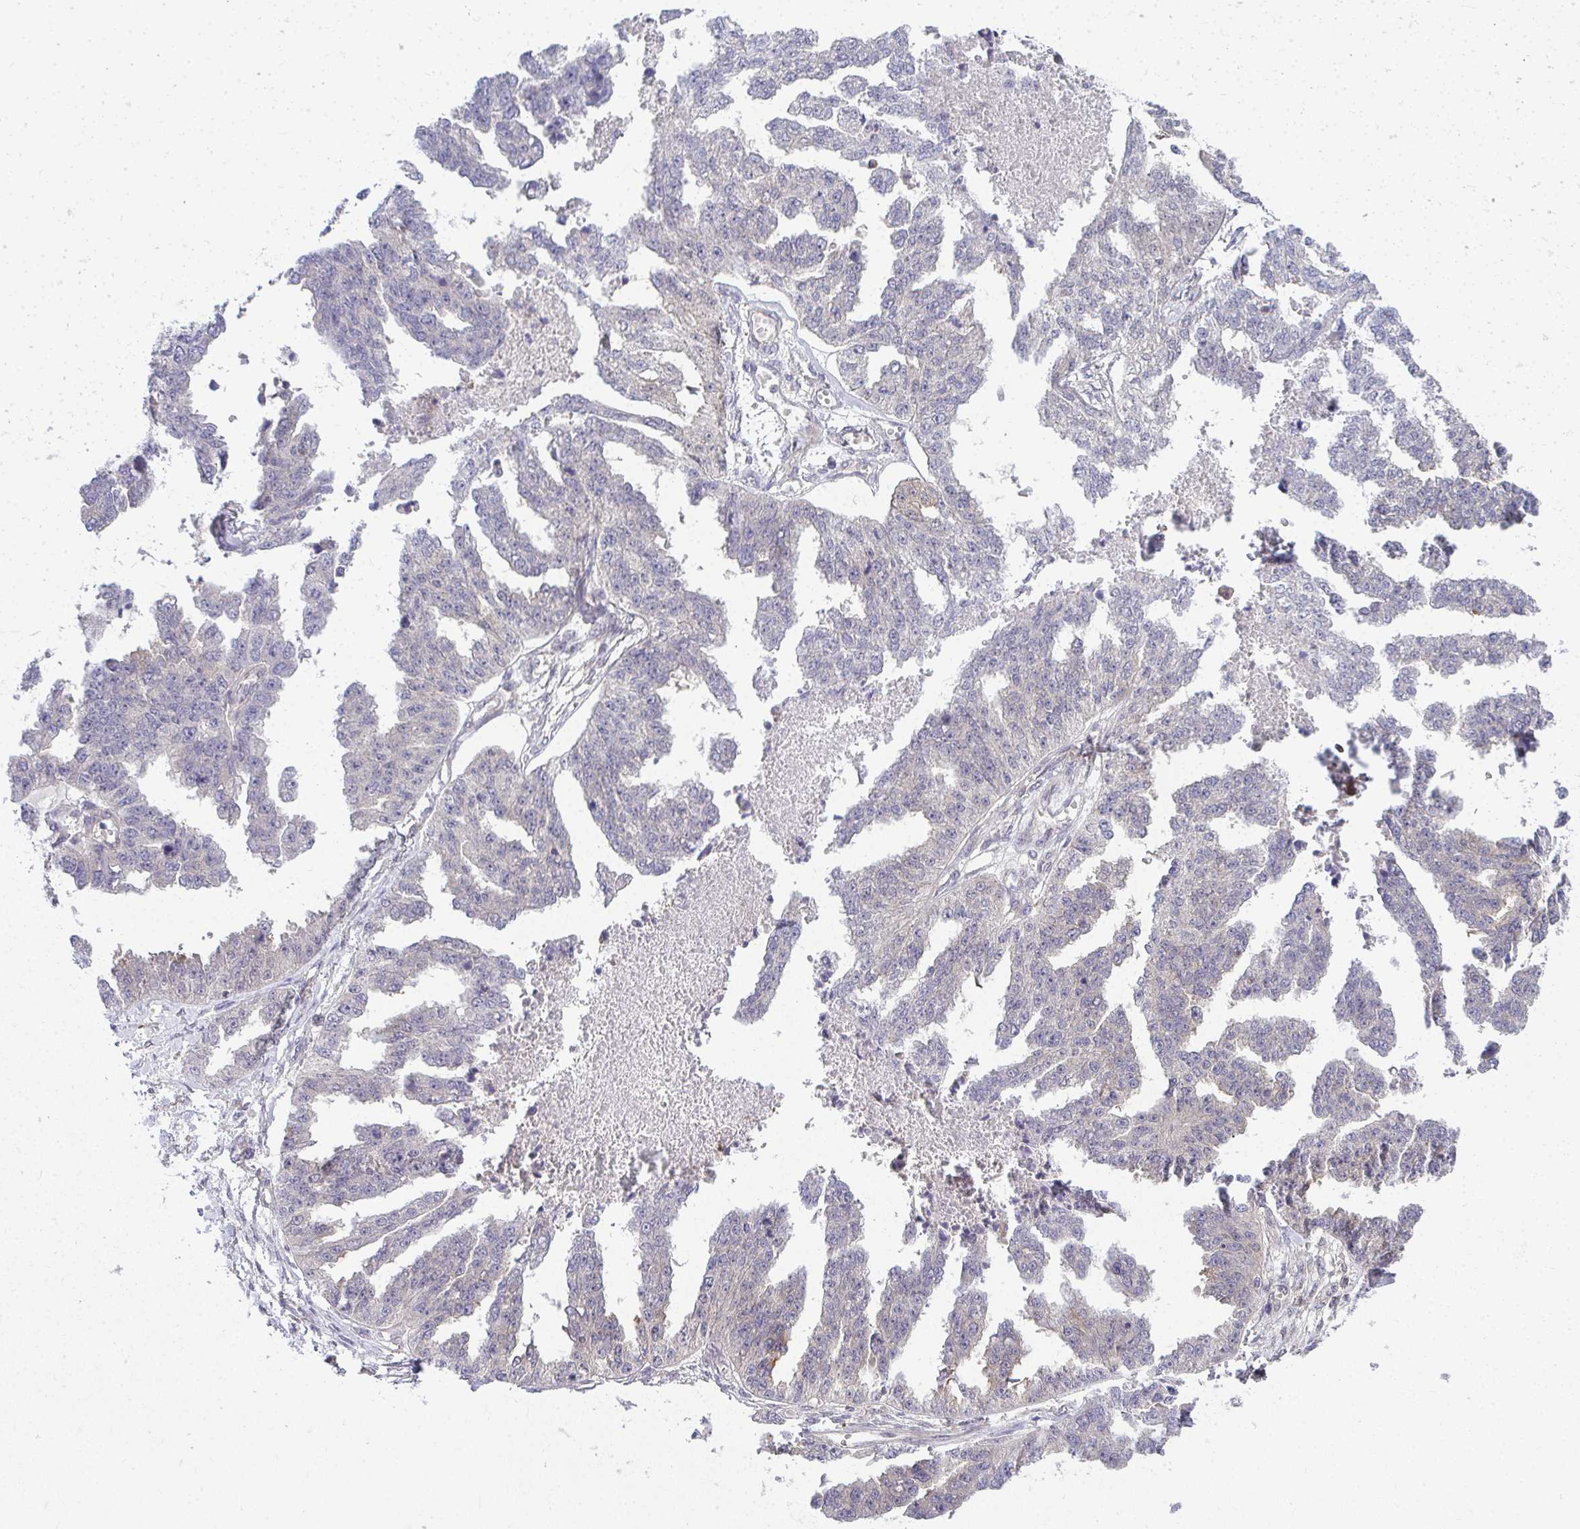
{"staining": {"intensity": "weak", "quantity": "<25%", "location": "cytoplasmic/membranous"}, "tissue": "ovarian cancer", "cell_type": "Tumor cells", "image_type": "cancer", "snomed": [{"axis": "morphology", "description": "Cystadenocarcinoma, serous, NOS"}, {"axis": "topography", "description": "Ovary"}], "caption": "There is no significant positivity in tumor cells of ovarian serous cystadenocarcinoma. (Immunohistochemistry, brightfield microscopy, high magnification).", "gene": "HDHD2", "patient": {"sex": "female", "age": 58}}